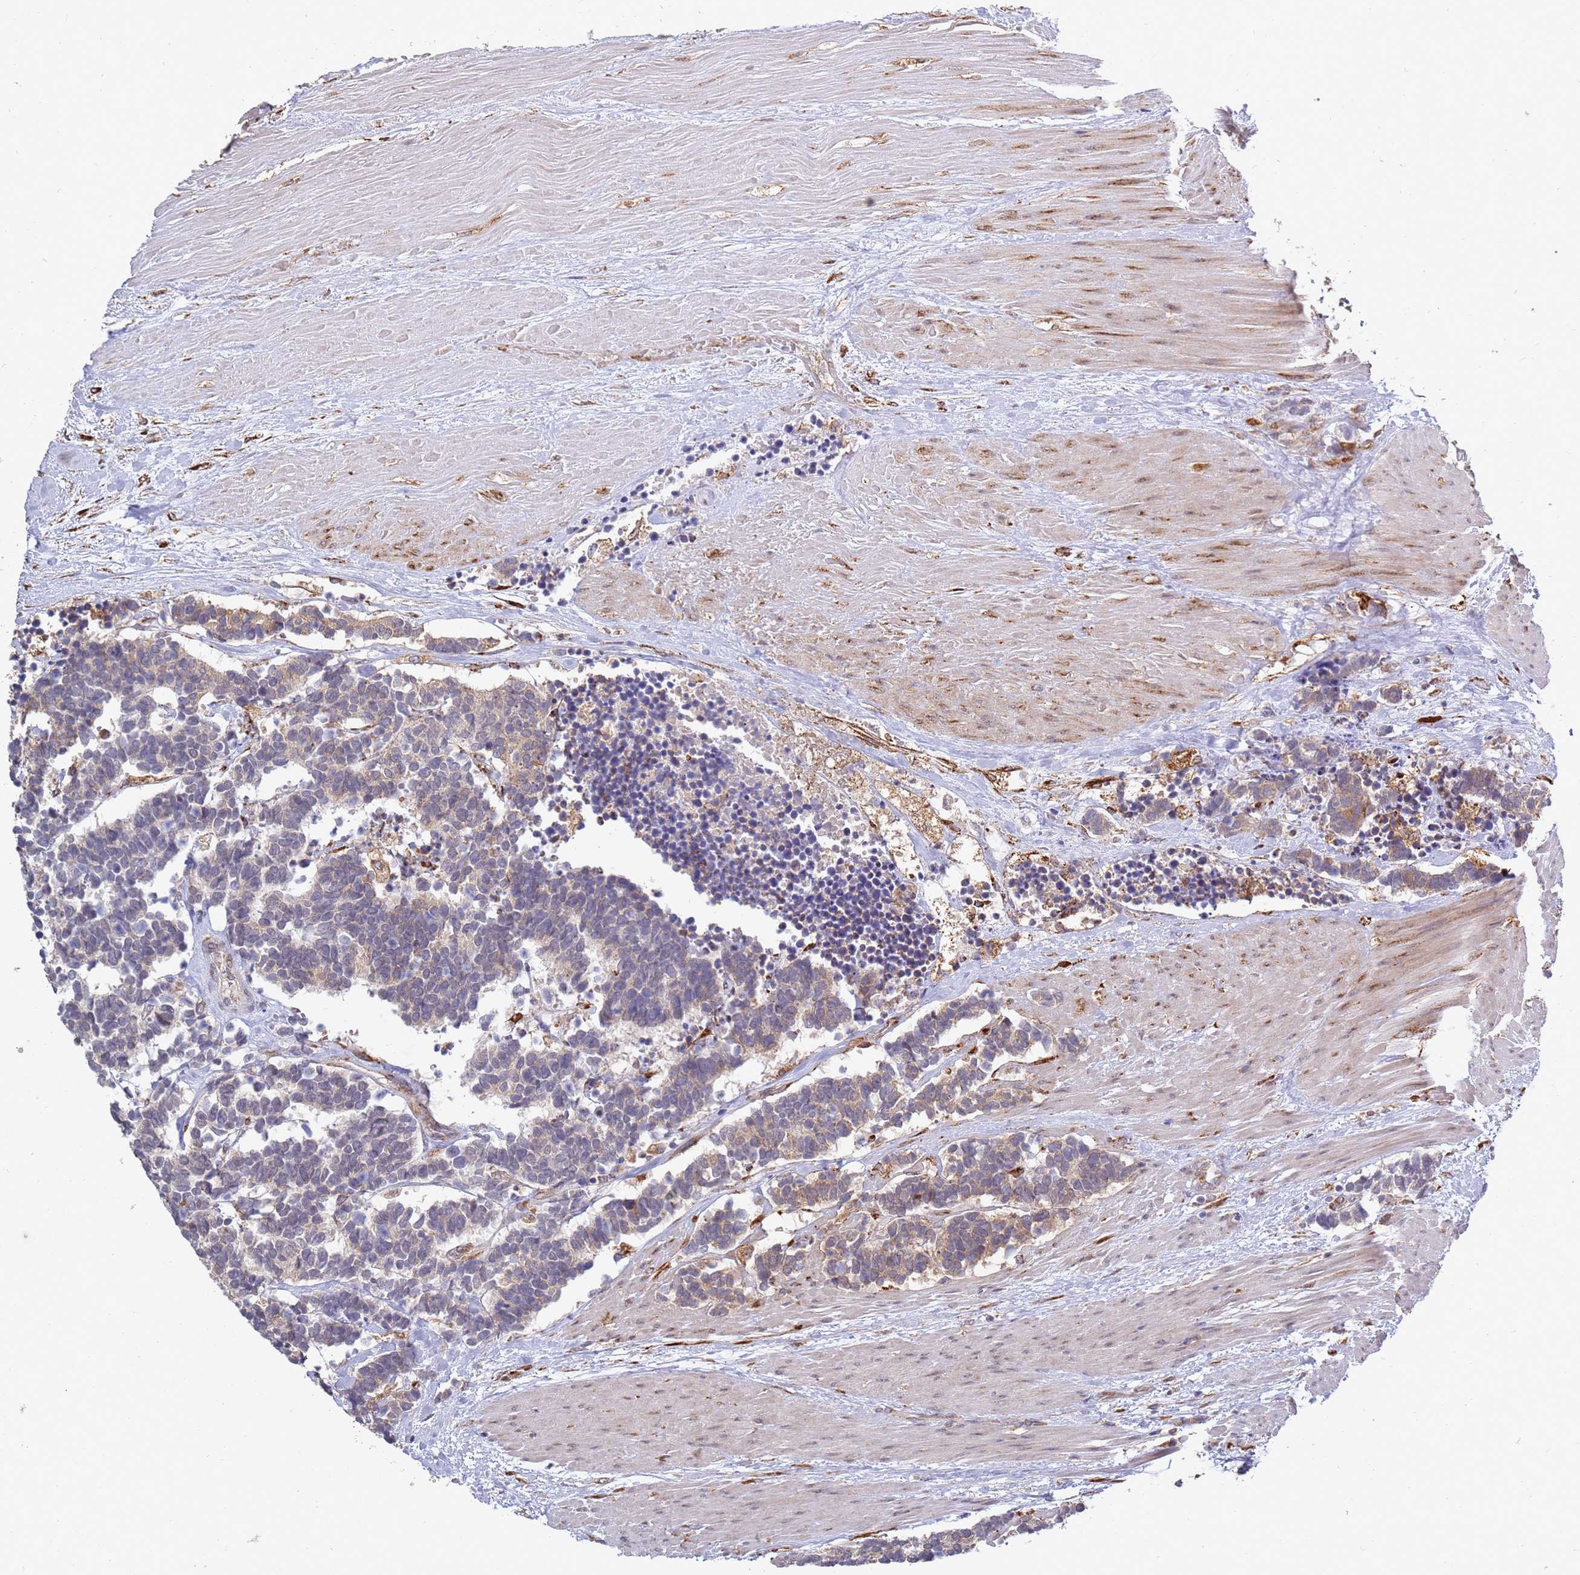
{"staining": {"intensity": "weak", "quantity": "25%-75%", "location": "cytoplasmic/membranous"}, "tissue": "carcinoid", "cell_type": "Tumor cells", "image_type": "cancer", "snomed": [{"axis": "morphology", "description": "Carcinoma, NOS"}, {"axis": "morphology", "description": "Carcinoid, malignant, NOS"}, {"axis": "topography", "description": "Urinary bladder"}], "caption": "Immunohistochemical staining of carcinoid demonstrates low levels of weak cytoplasmic/membranous positivity in about 25%-75% of tumor cells.", "gene": "VRK2", "patient": {"sex": "male", "age": 57}}